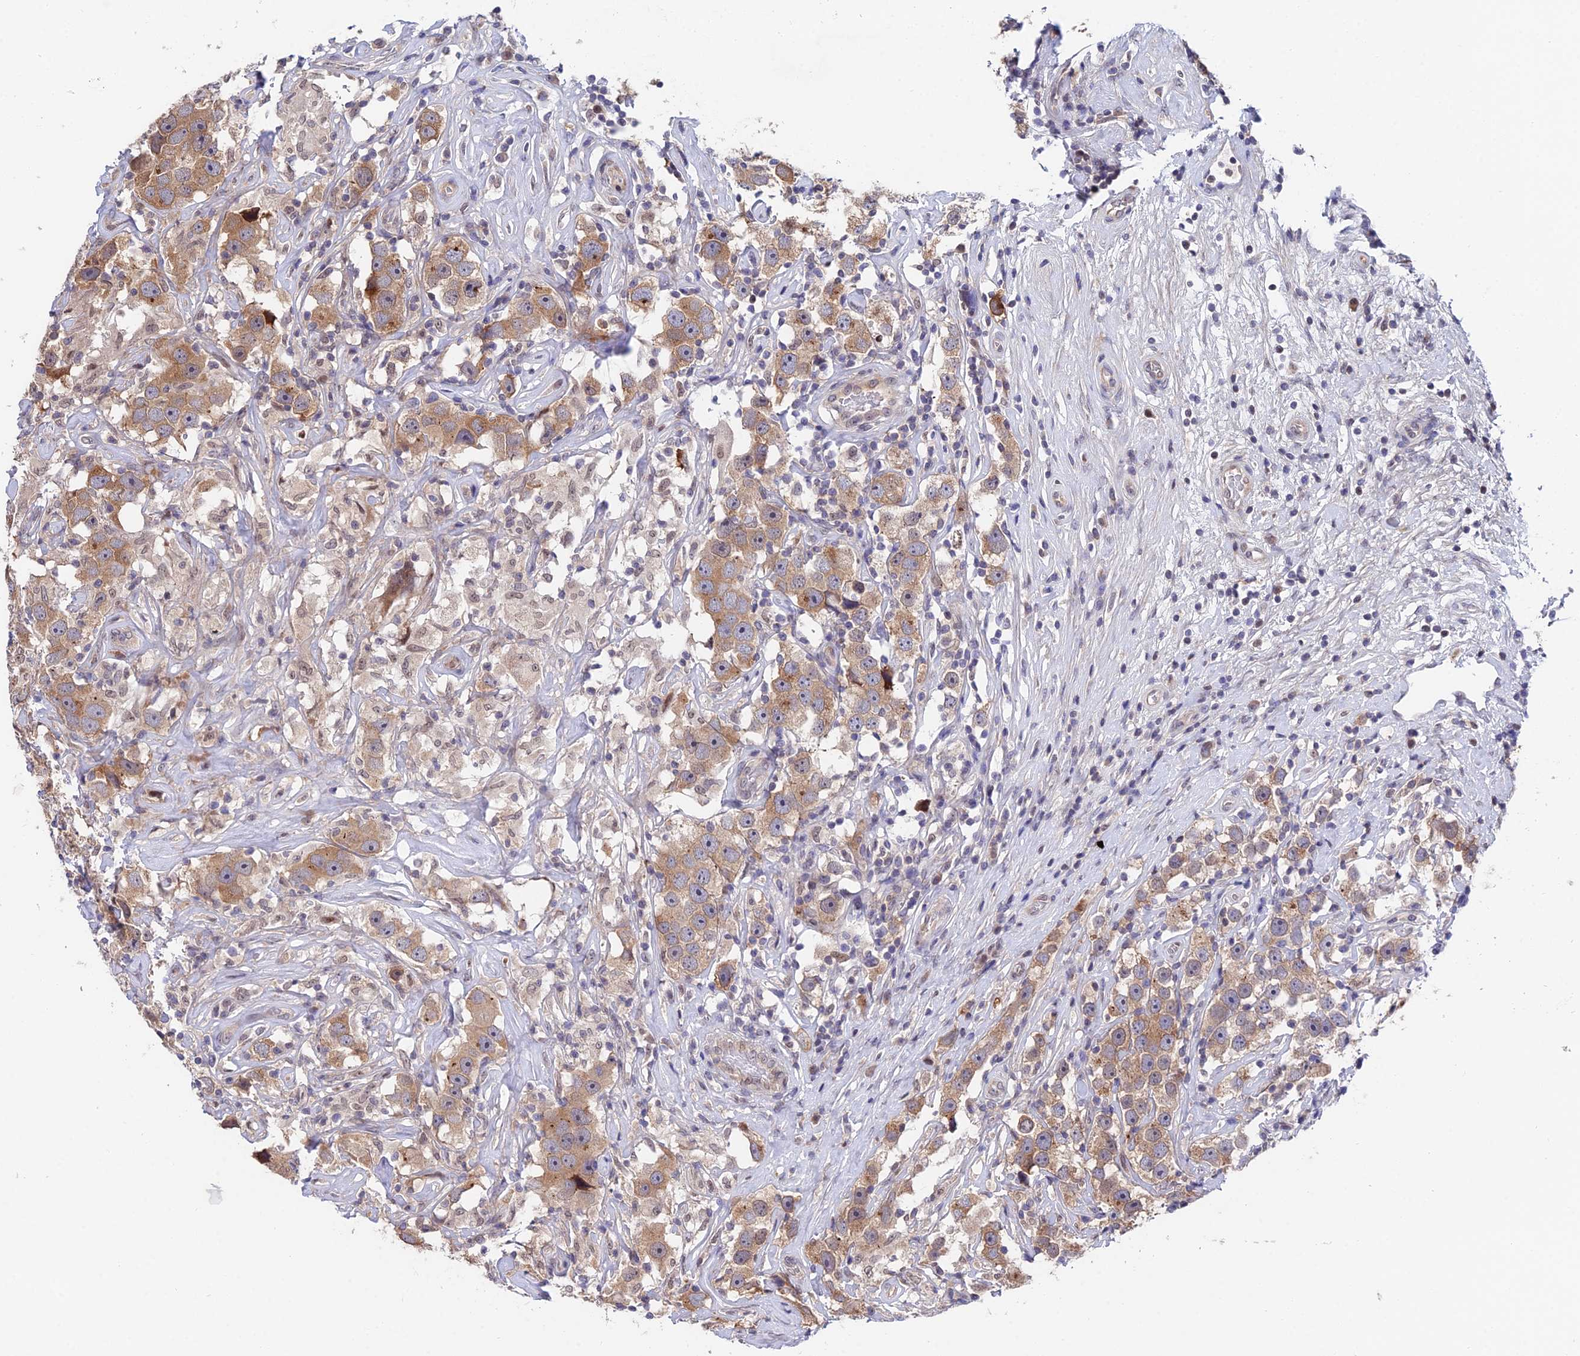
{"staining": {"intensity": "moderate", "quantity": ">75%", "location": "cytoplasmic/membranous"}, "tissue": "testis cancer", "cell_type": "Tumor cells", "image_type": "cancer", "snomed": [{"axis": "morphology", "description": "Seminoma, NOS"}, {"axis": "topography", "description": "Testis"}], "caption": "Tumor cells display medium levels of moderate cytoplasmic/membranous staining in approximately >75% of cells in seminoma (testis). (Stains: DAB in brown, nuclei in blue, Microscopy: brightfield microscopy at high magnification).", "gene": "INPP4A", "patient": {"sex": "male", "age": 49}}